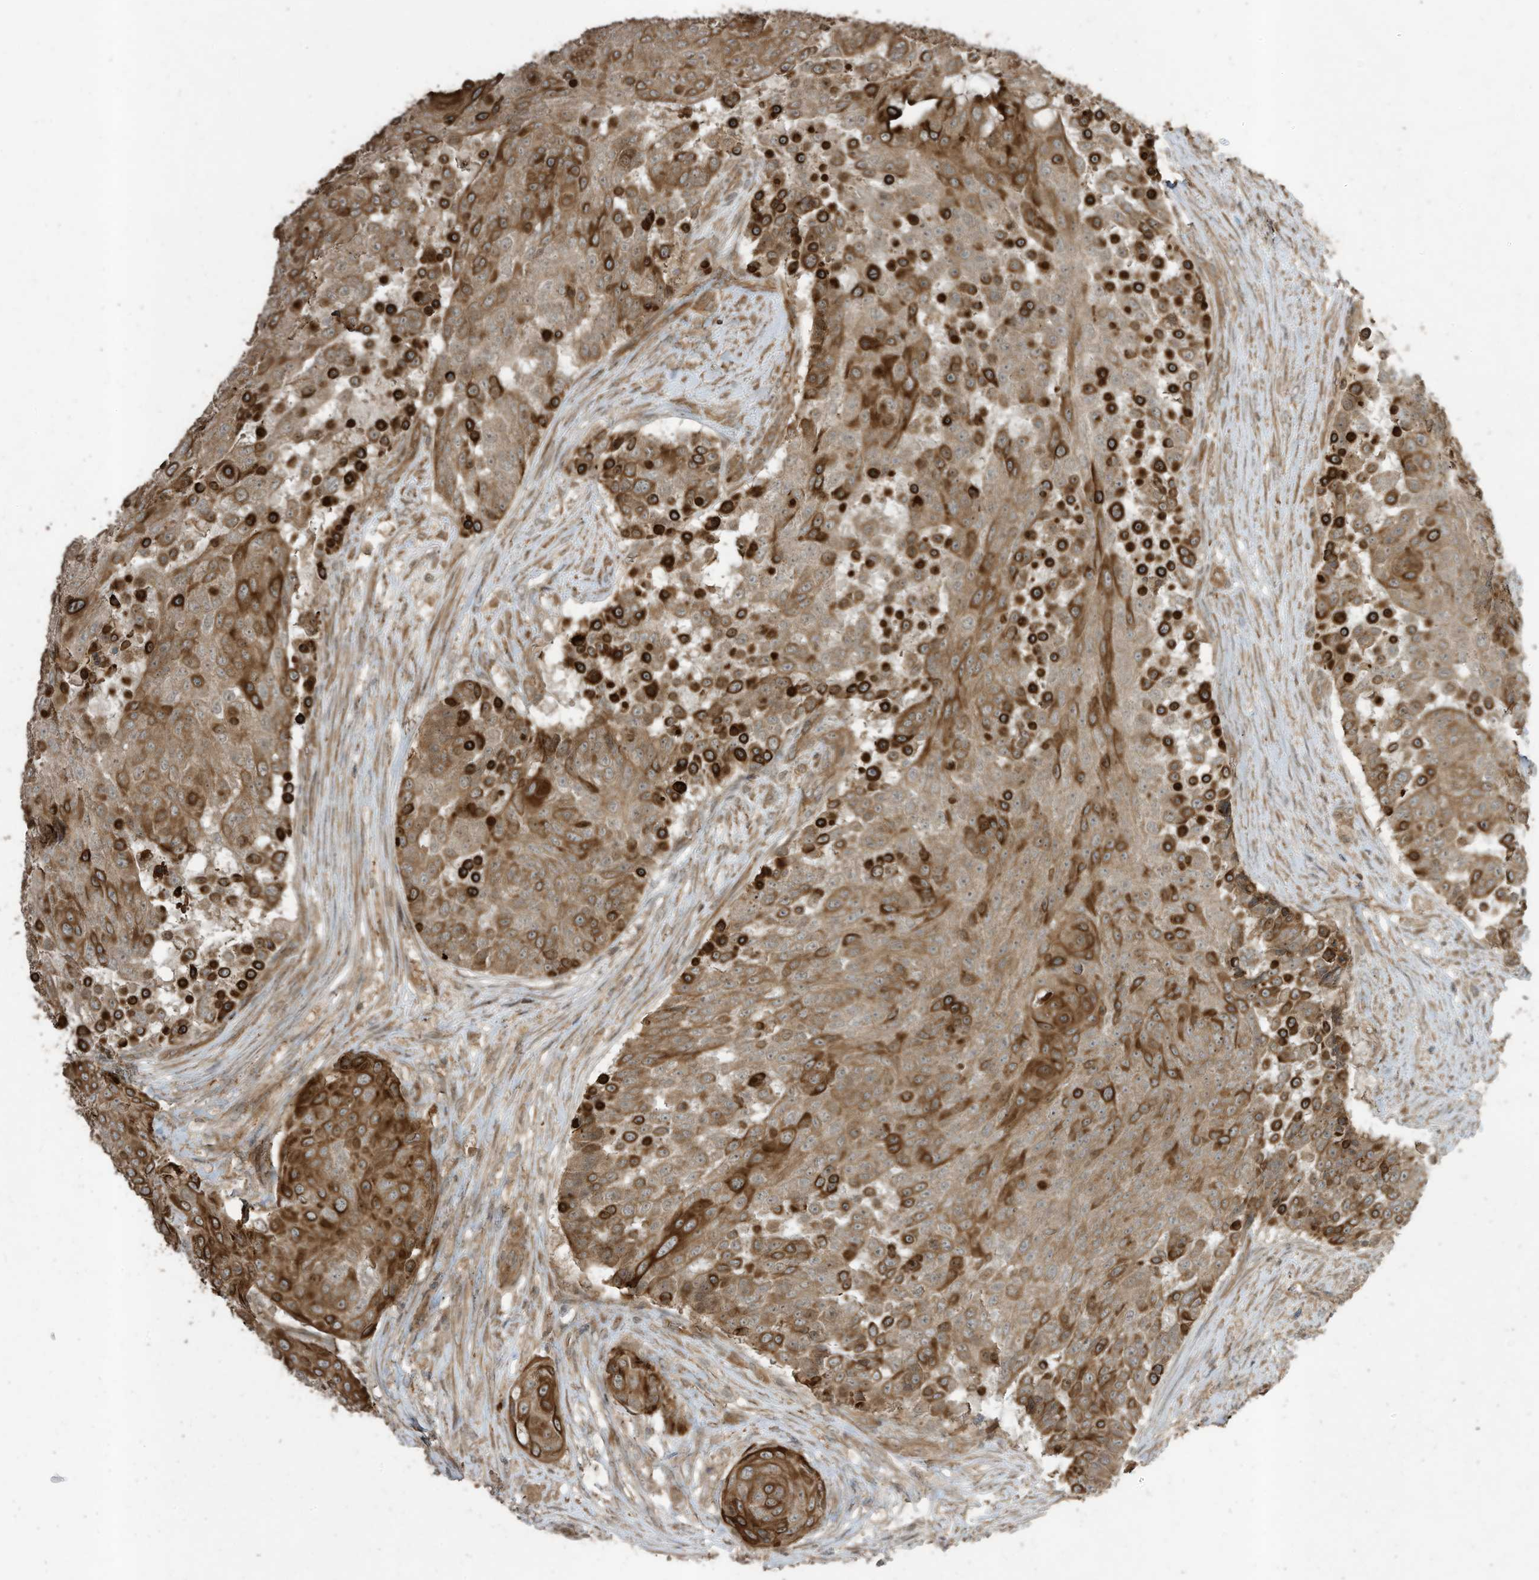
{"staining": {"intensity": "strong", "quantity": ">75%", "location": "cytoplasmic/membranous"}, "tissue": "urothelial cancer", "cell_type": "Tumor cells", "image_type": "cancer", "snomed": [{"axis": "morphology", "description": "Urothelial carcinoma, High grade"}, {"axis": "topography", "description": "Urinary bladder"}], "caption": "Brown immunohistochemical staining in human high-grade urothelial carcinoma demonstrates strong cytoplasmic/membranous expression in approximately >75% of tumor cells.", "gene": "ZNF653", "patient": {"sex": "female", "age": 63}}